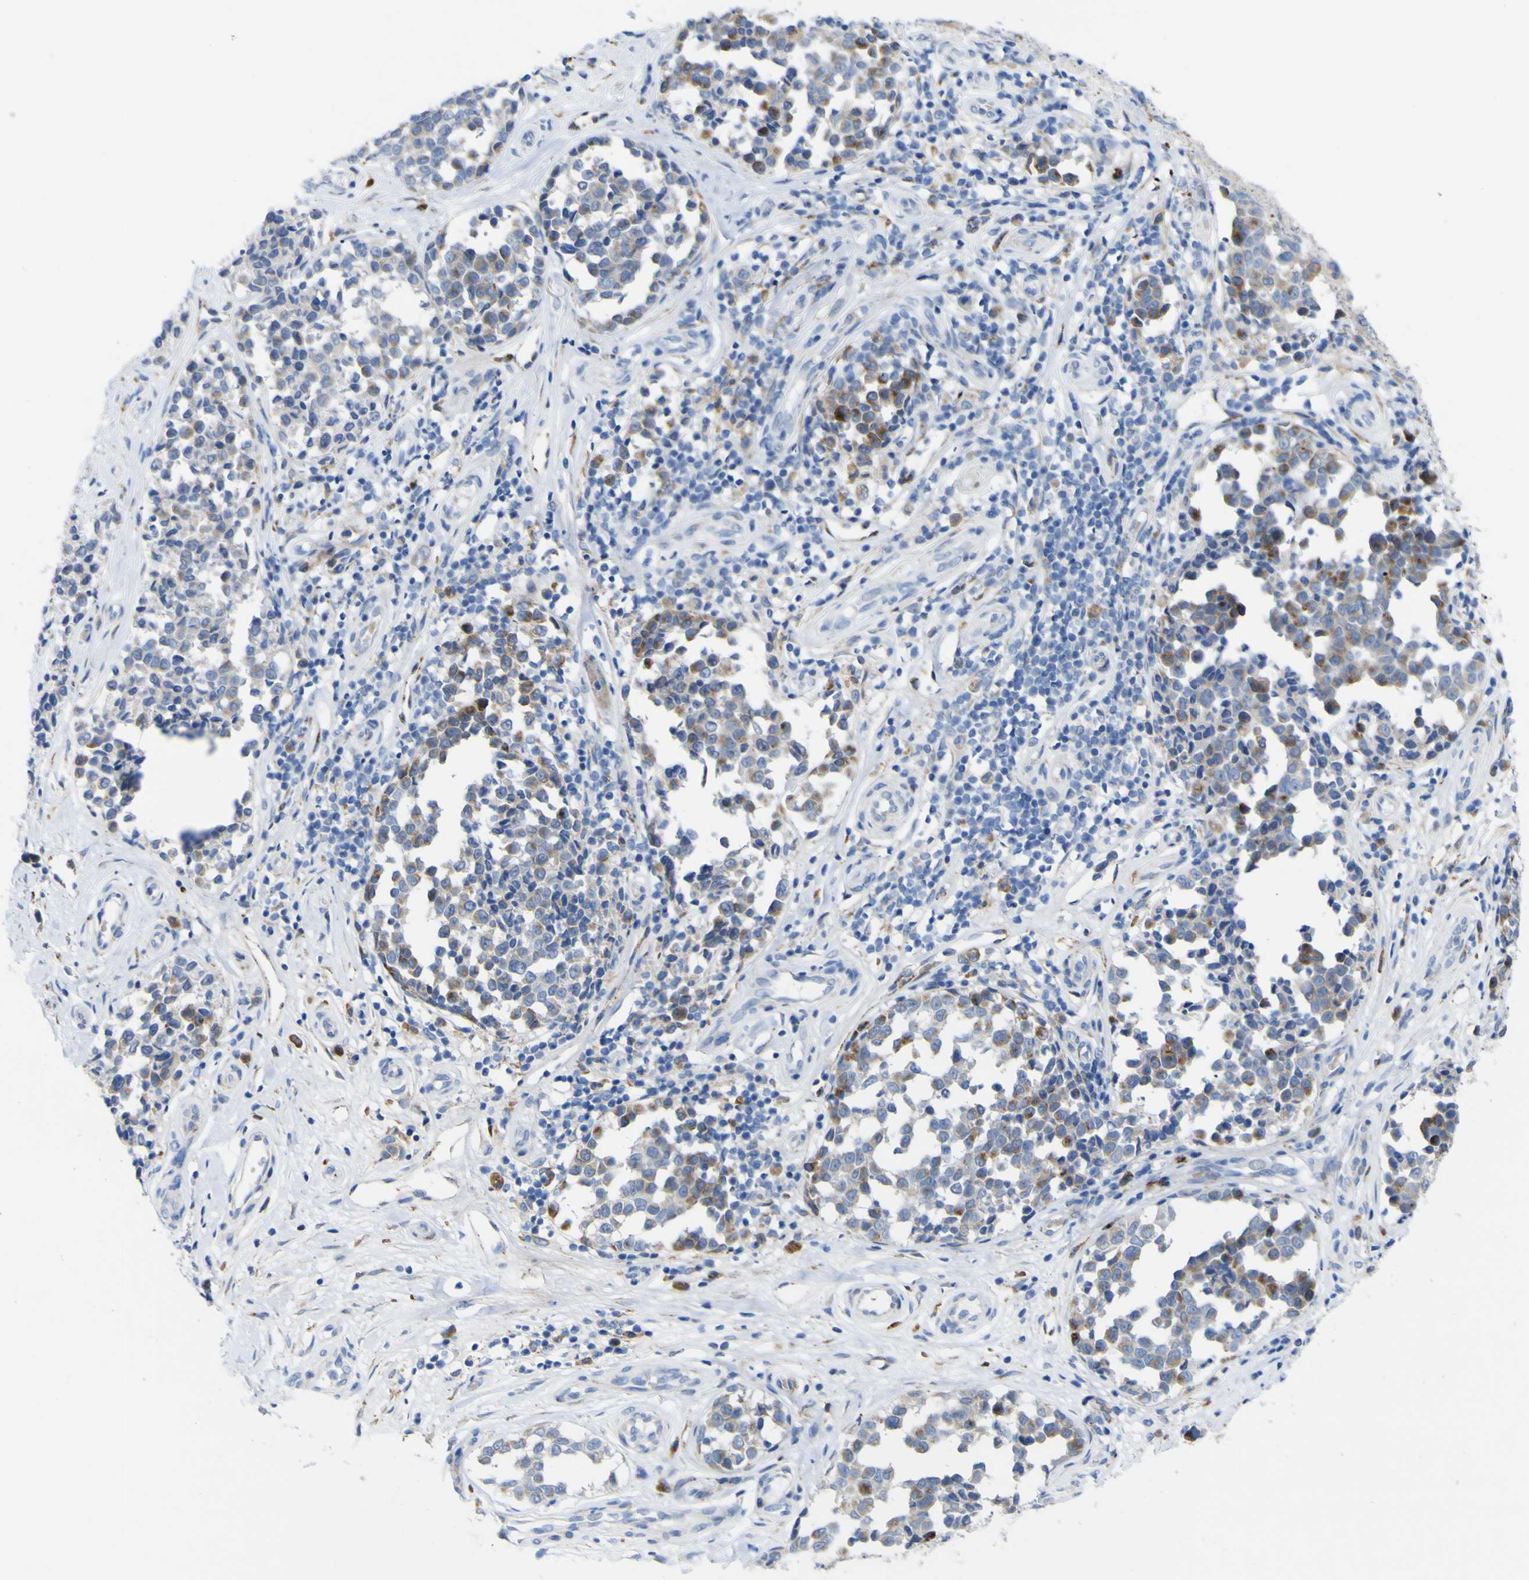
{"staining": {"intensity": "moderate", "quantity": "25%-75%", "location": "cytoplasmic/membranous"}, "tissue": "melanoma", "cell_type": "Tumor cells", "image_type": "cancer", "snomed": [{"axis": "morphology", "description": "Malignant melanoma, NOS"}, {"axis": "topography", "description": "Skin"}], "caption": "The micrograph exhibits staining of malignant melanoma, revealing moderate cytoplasmic/membranous protein positivity (brown color) within tumor cells.", "gene": "PTPRF", "patient": {"sex": "female", "age": 64}}